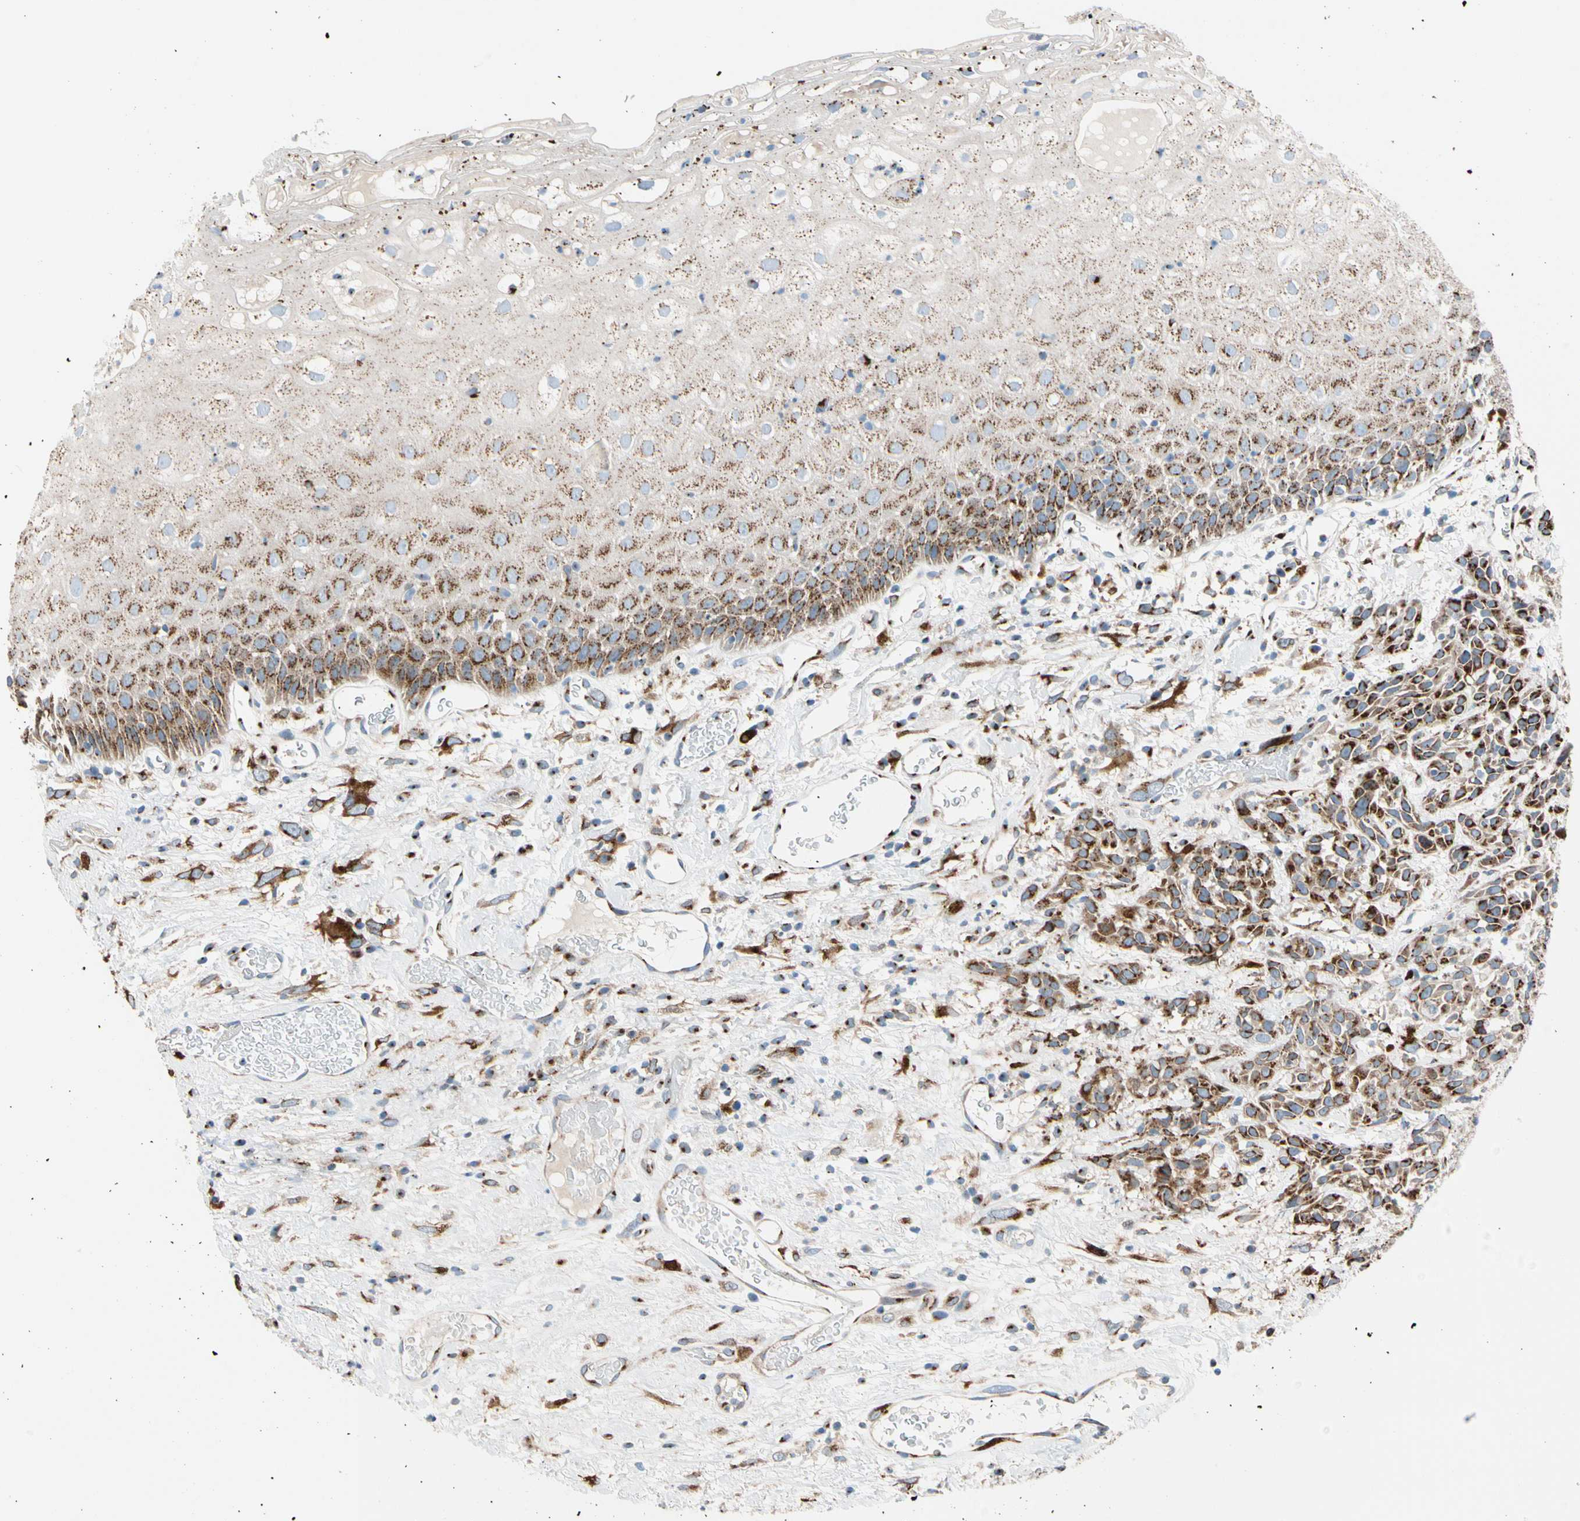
{"staining": {"intensity": "strong", "quantity": ">75%", "location": "cytoplasmic/membranous"}, "tissue": "head and neck cancer", "cell_type": "Tumor cells", "image_type": "cancer", "snomed": [{"axis": "morphology", "description": "Normal tissue, NOS"}, {"axis": "morphology", "description": "Squamous cell carcinoma, NOS"}, {"axis": "topography", "description": "Cartilage tissue"}, {"axis": "topography", "description": "Head-Neck"}], "caption": "Head and neck squamous cell carcinoma stained with a brown dye demonstrates strong cytoplasmic/membranous positive staining in approximately >75% of tumor cells.", "gene": "NUCB1", "patient": {"sex": "male", "age": 62}}